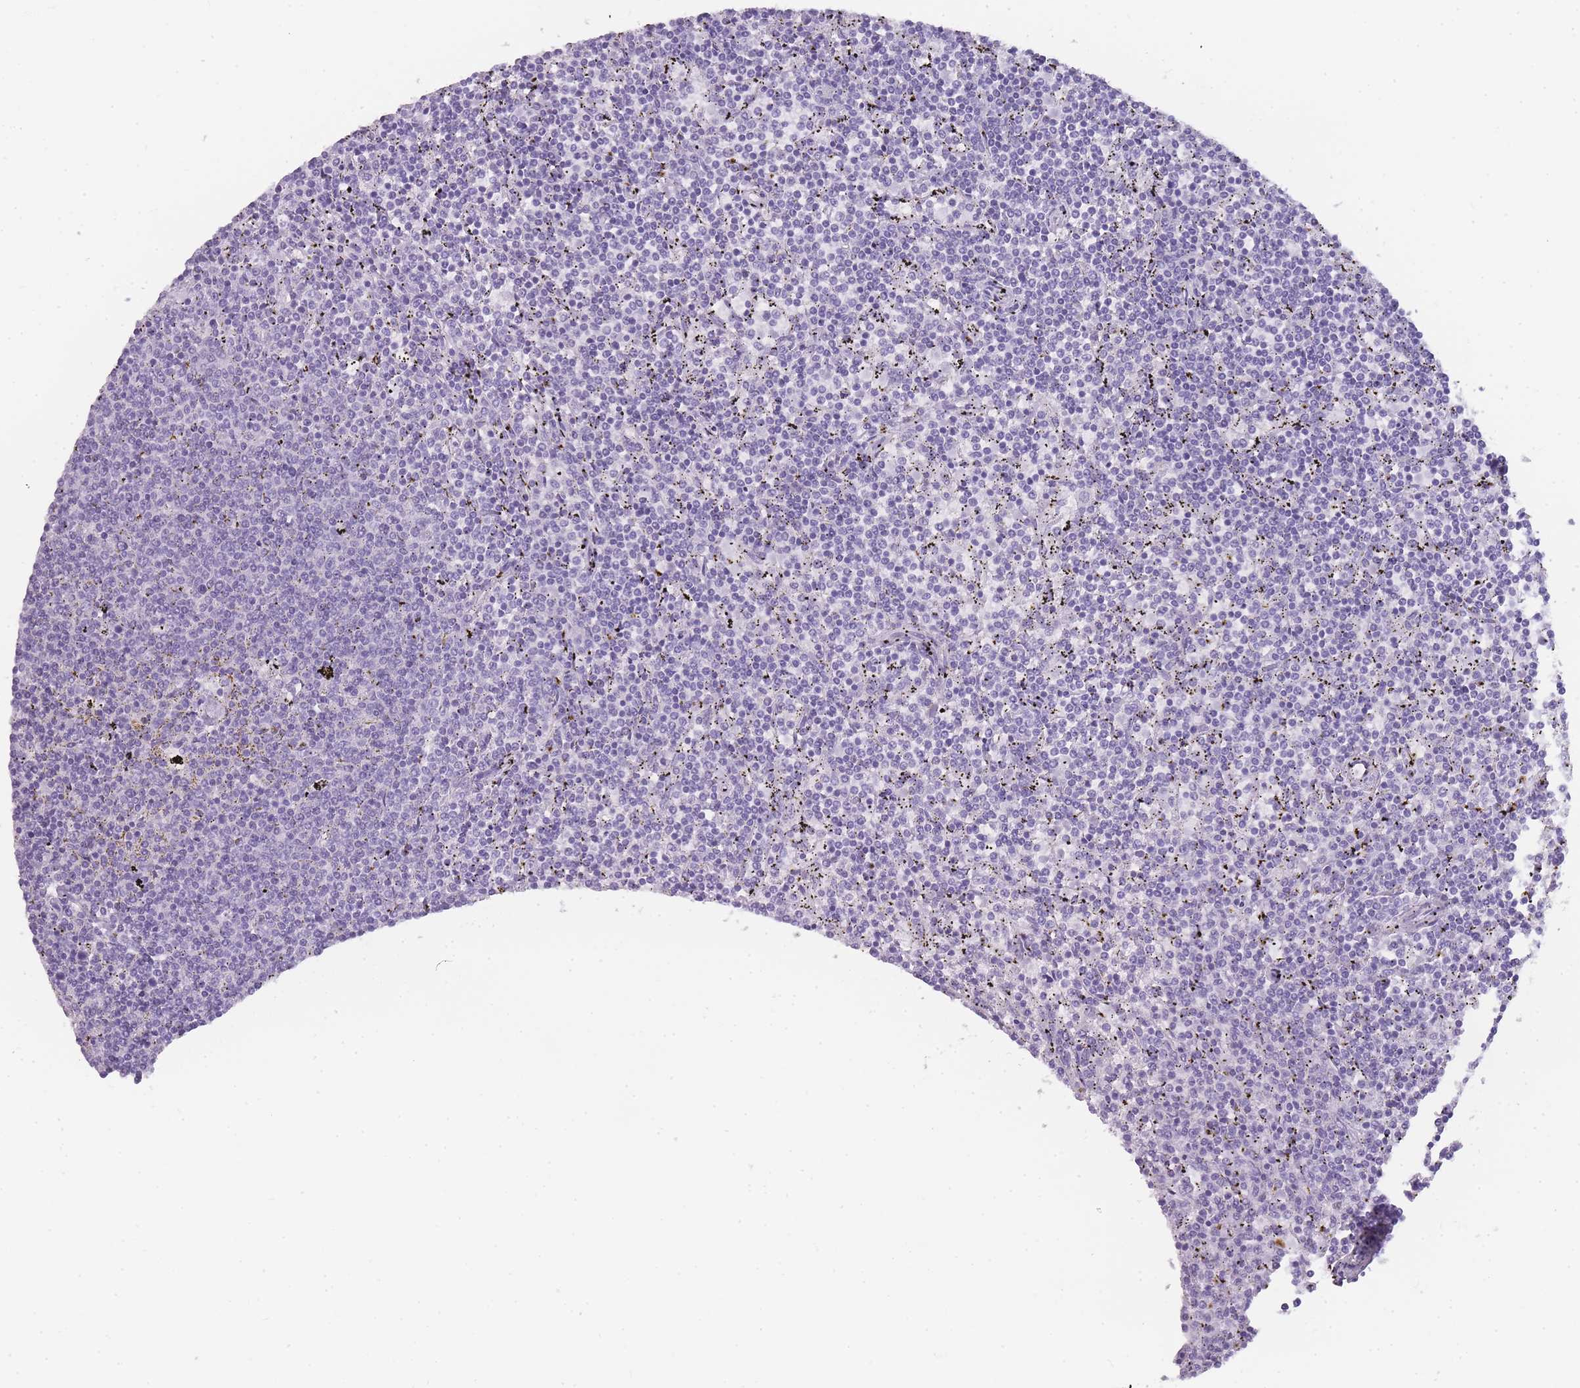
{"staining": {"intensity": "negative", "quantity": "none", "location": "none"}, "tissue": "lymphoma", "cell_type": "Tumor cells", "image_type": "cancer", "snomed": [{"axis": "morphology", "description": "Malignant lymphoma, non-Hodgkin's type, Low grade"}, {"axis": "topography", "description": "Spleen"}], "caption": "High power microscopy image of an immunohistochemistry (IHC) histopathology image of low-grade malignant lymphoma, non-Hodgkin's type, revealing no significant positivity in tumor cells.", "gene": "TCP11", "patient": {"sex": "female", "age": 50}}